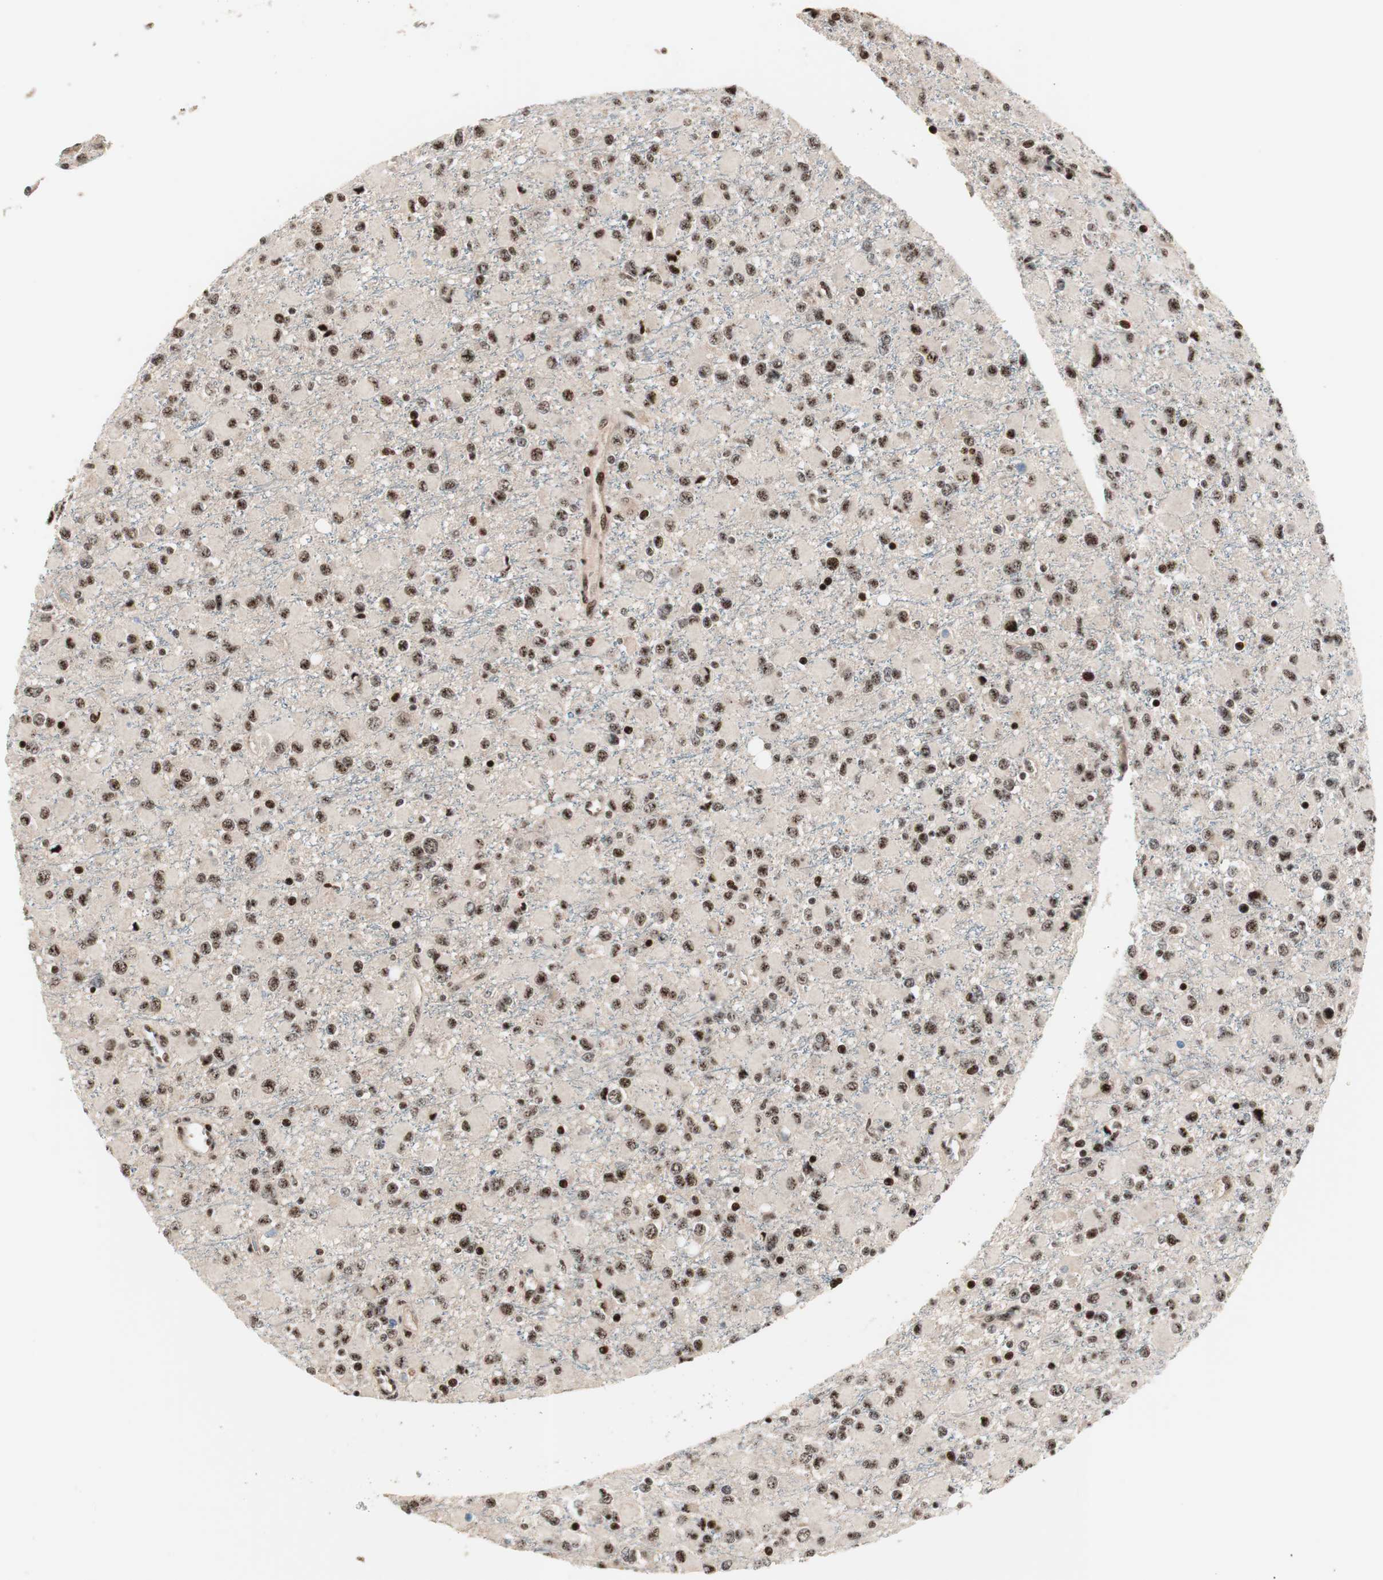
{"staining": {"intensity": "moderate", "quantity": ">75%", "location": "nuclear"}, "tissue": "glioma", "cell_type": "Tumor cells", "image_type": "cancer", "snomed": [{"axis": "morphology", "description": "Glioma, malignant, Low grade"}, {"axis": "topography", "description": "Brain"}], "caption": "Malignant glioma (low-grade) stained for a protein (brown) displays moderate nuclear positive staining in about >75% of tumor cells.", "gene": "NR5A2", "patient": {"sex": "male", "age": 42}}